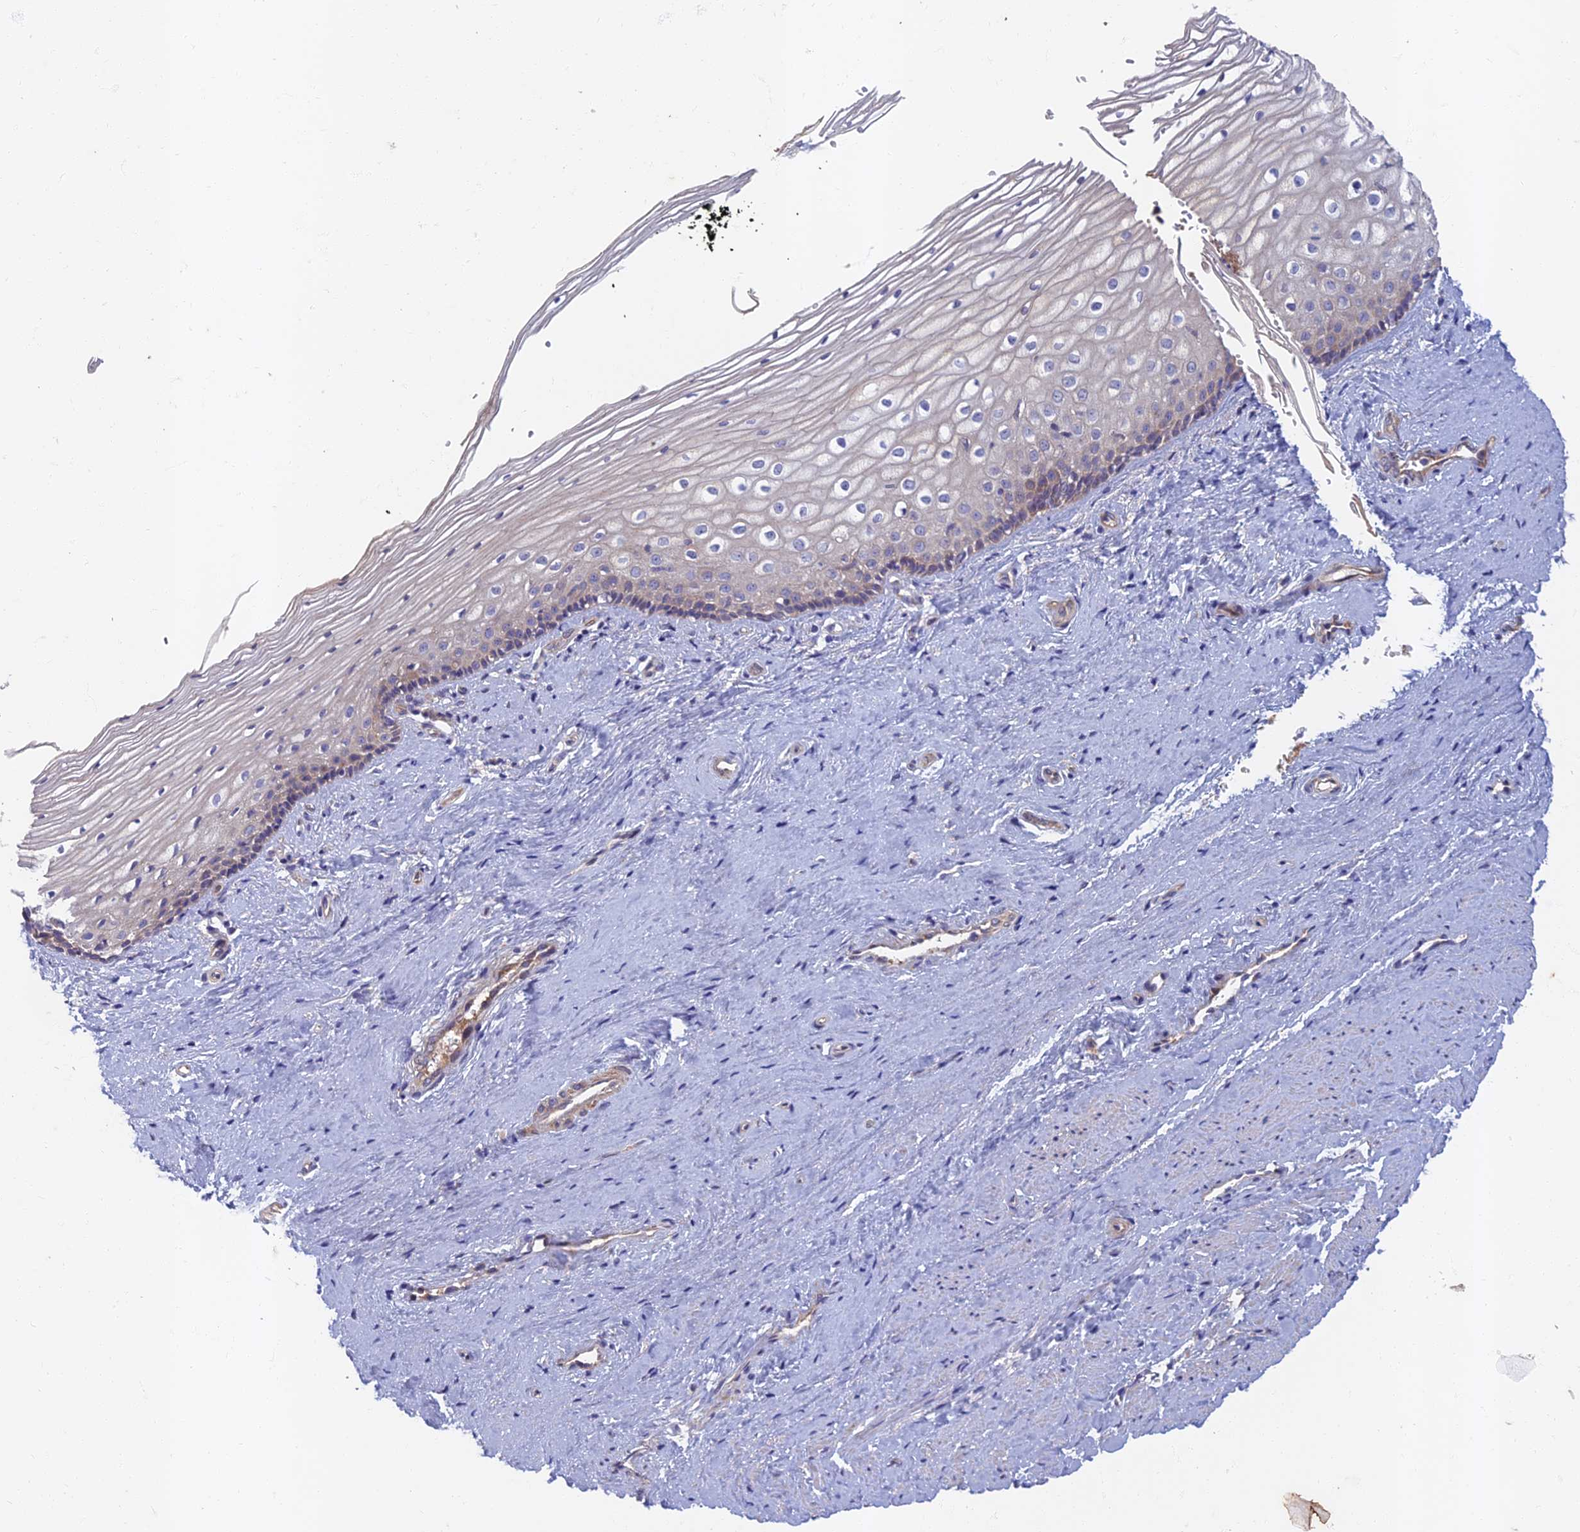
{"staining": {"intensity": "weak", "quantity": "<25%", "location": "cytoplasmic/membranous"}, "tissue": "vagina", "cell_type": "Squamous epithelial cells", "image_type": "normal", "snomed": [{"axis": "morphology", "description": "Normal tissue, NOS"}, {"axis": "topography", "description": "Vagina"}], "caption": "Immunohistochemistry (IHC) histopathology image of unremarkable vagina: vagina stained with DAB (3,3'-diaminobenzidine) exhibits no significant protein expression in squamous epithelial cells.", "gene": "SOGA1", "patient": {"sex": "female", "age": 46}}